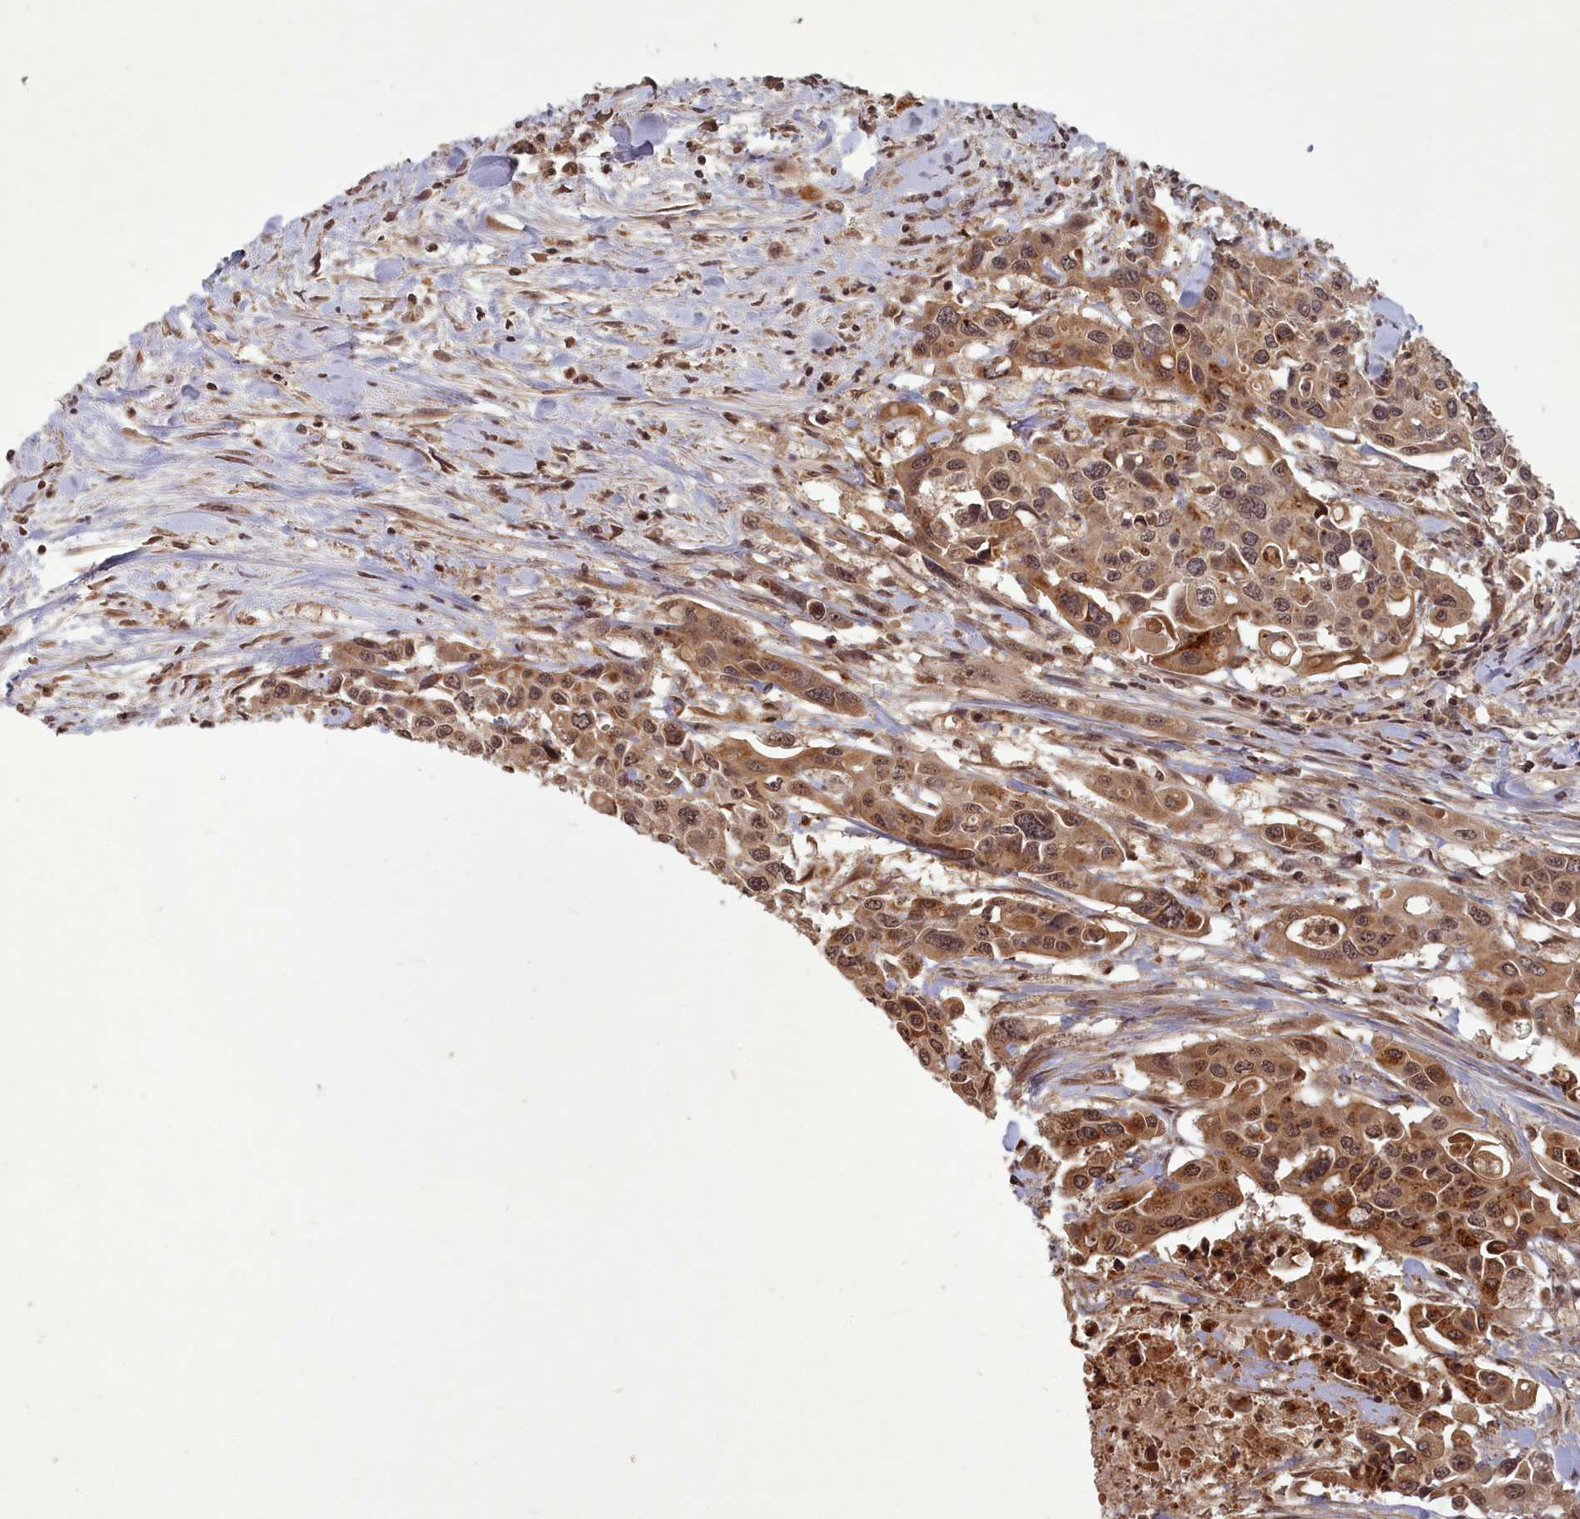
{"staining": {"intensity": "moderate", "quantity": ">75%", "location": "cytoplasmic/membranous,nuclear"}, "tissue": "colorectal cancer", "cell_type": "Tumor cells", "image_type": "cancer", "snomed": [{"axis": "morphology", "description": "Adenocarcinoma, NOS"}, {"axis": "topography", "description": "Colon"}], "caption": "DAB (3,3'-diaminobenzidine) immunohistochemical staining of human colorectal adenocarcinoma exhibits moderate cytoplasmic/membranous and nuclear protein expression in approximately >75% of tumor cells. (brown staining indicates protein expression, while blue staining denotes nuclei).", "gene": "SRMS", "patient": {"sex": "male", "age": 77}}